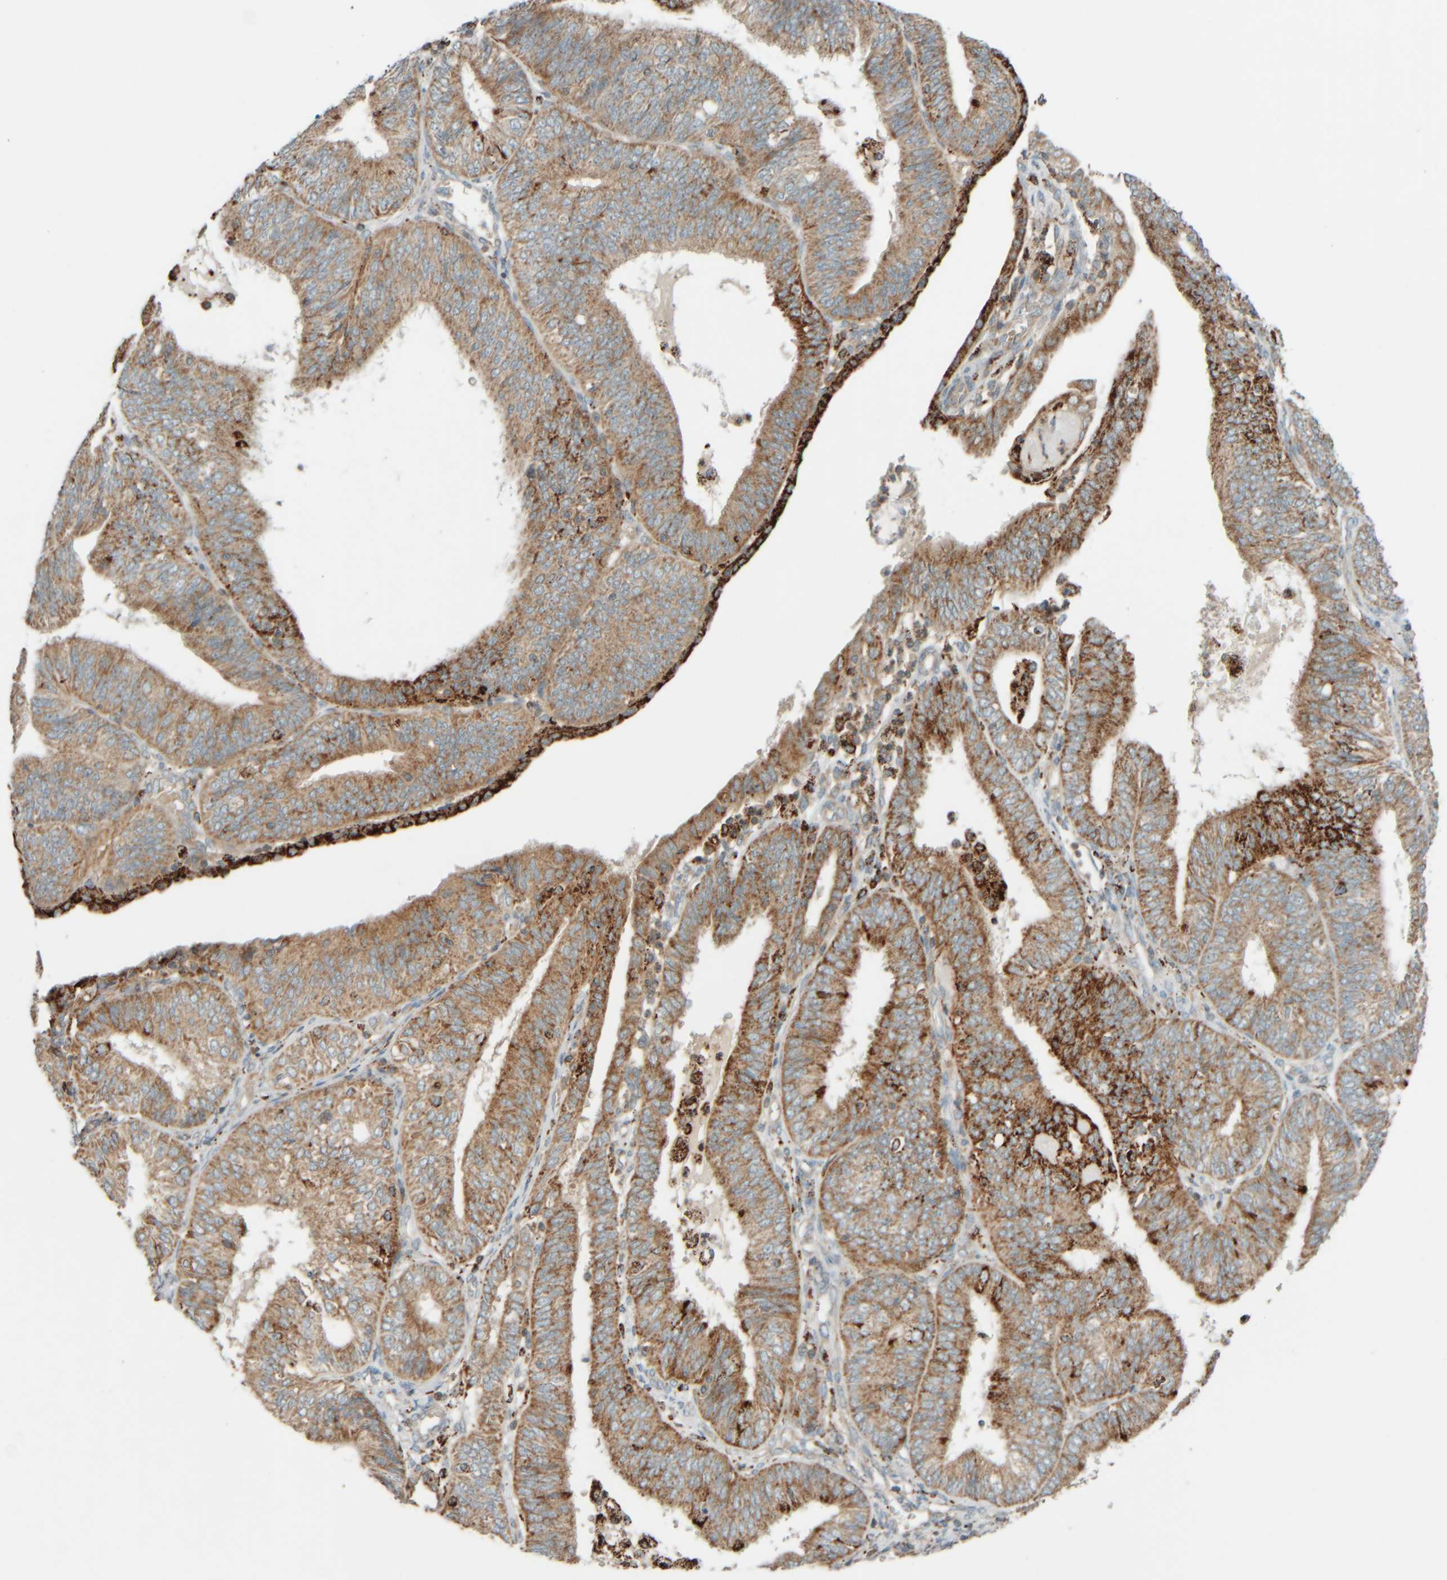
{"staining": {"intensity": "moderate", "quantity": ">75%", "location": "cytoplasmic/membranous"}, "tissue": "endometrial cancer", "cell_type": "Tumor cells", "image_type": "cancer", "snomed": [{"axis": "morphology", "description": "Adenocarcinoma, NOS"}, {"axis": "topography", "description": "Endometrium"}], "caption": "IHC histopathology image of human endometrial adenocarcinoma stained for a protein (brown), which reveals medium levels of moderate cytoplasmic/membranous expression in about >75% of tumor cells.", "gene": "SPAG5", "patient": {"sex": "female", "age": 58}}